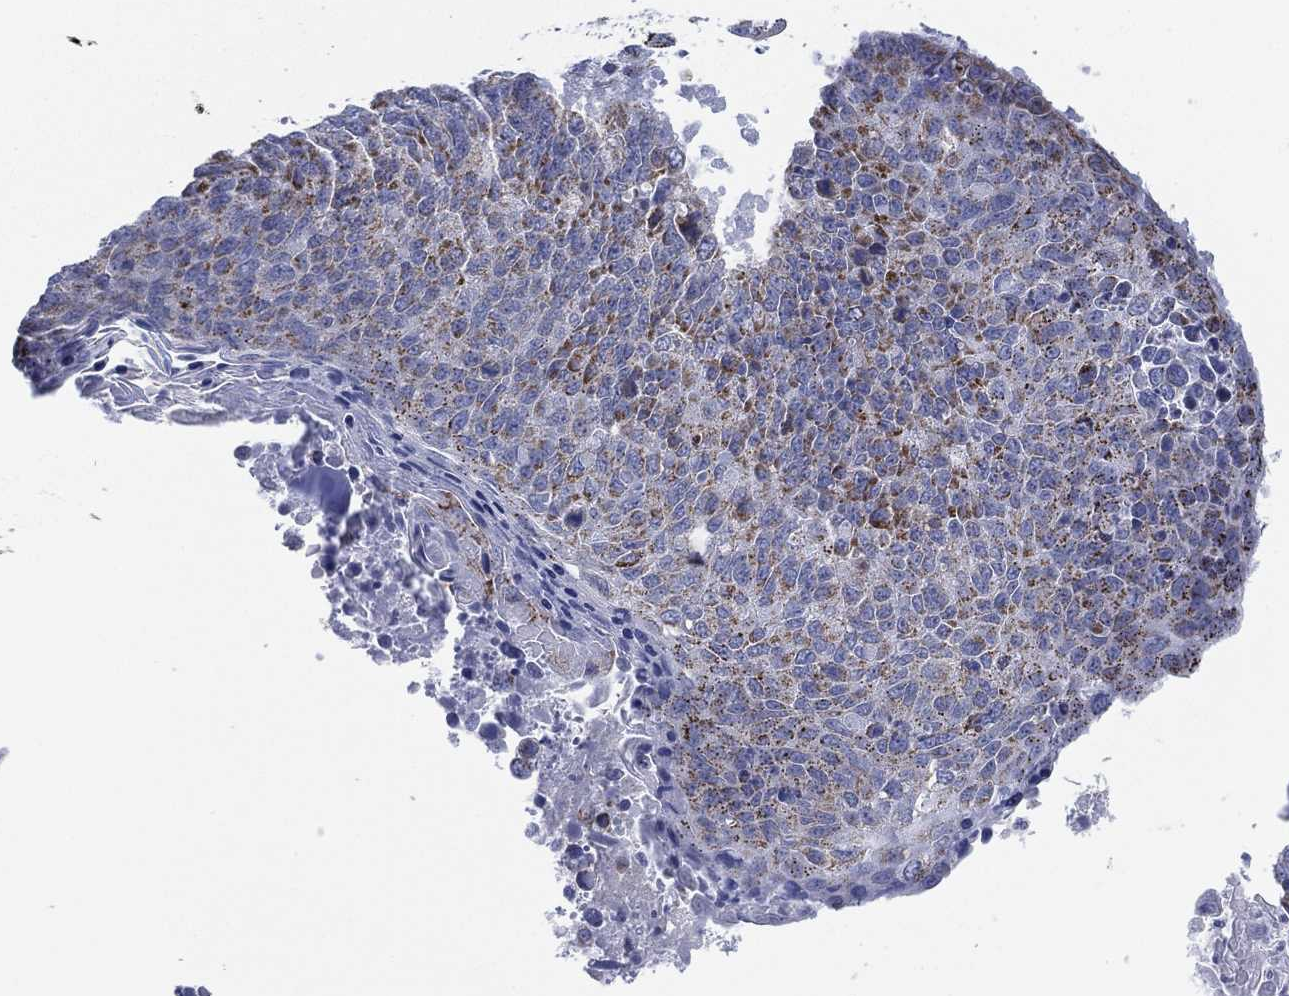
{"staining": {"intensity": "moderate", "quantity": "<25%", "location": "cytoplasmic/membranous"}, "tissue": "lung cancer", "cell_type": "Tumor cells", "image_type": "cancer", "snomed": [{"axis": "morphology", "description": "Squamous cell carcinoma, NOS"}, {"axis": "topography", "description": "Lung"}], "caption": "An image of lung cancer stained for a protein shows moderate cytoplasmic/membranous brown staining in tumor cells.", "gene": "INA", "patient": {"sex": "male", "age": 73}}